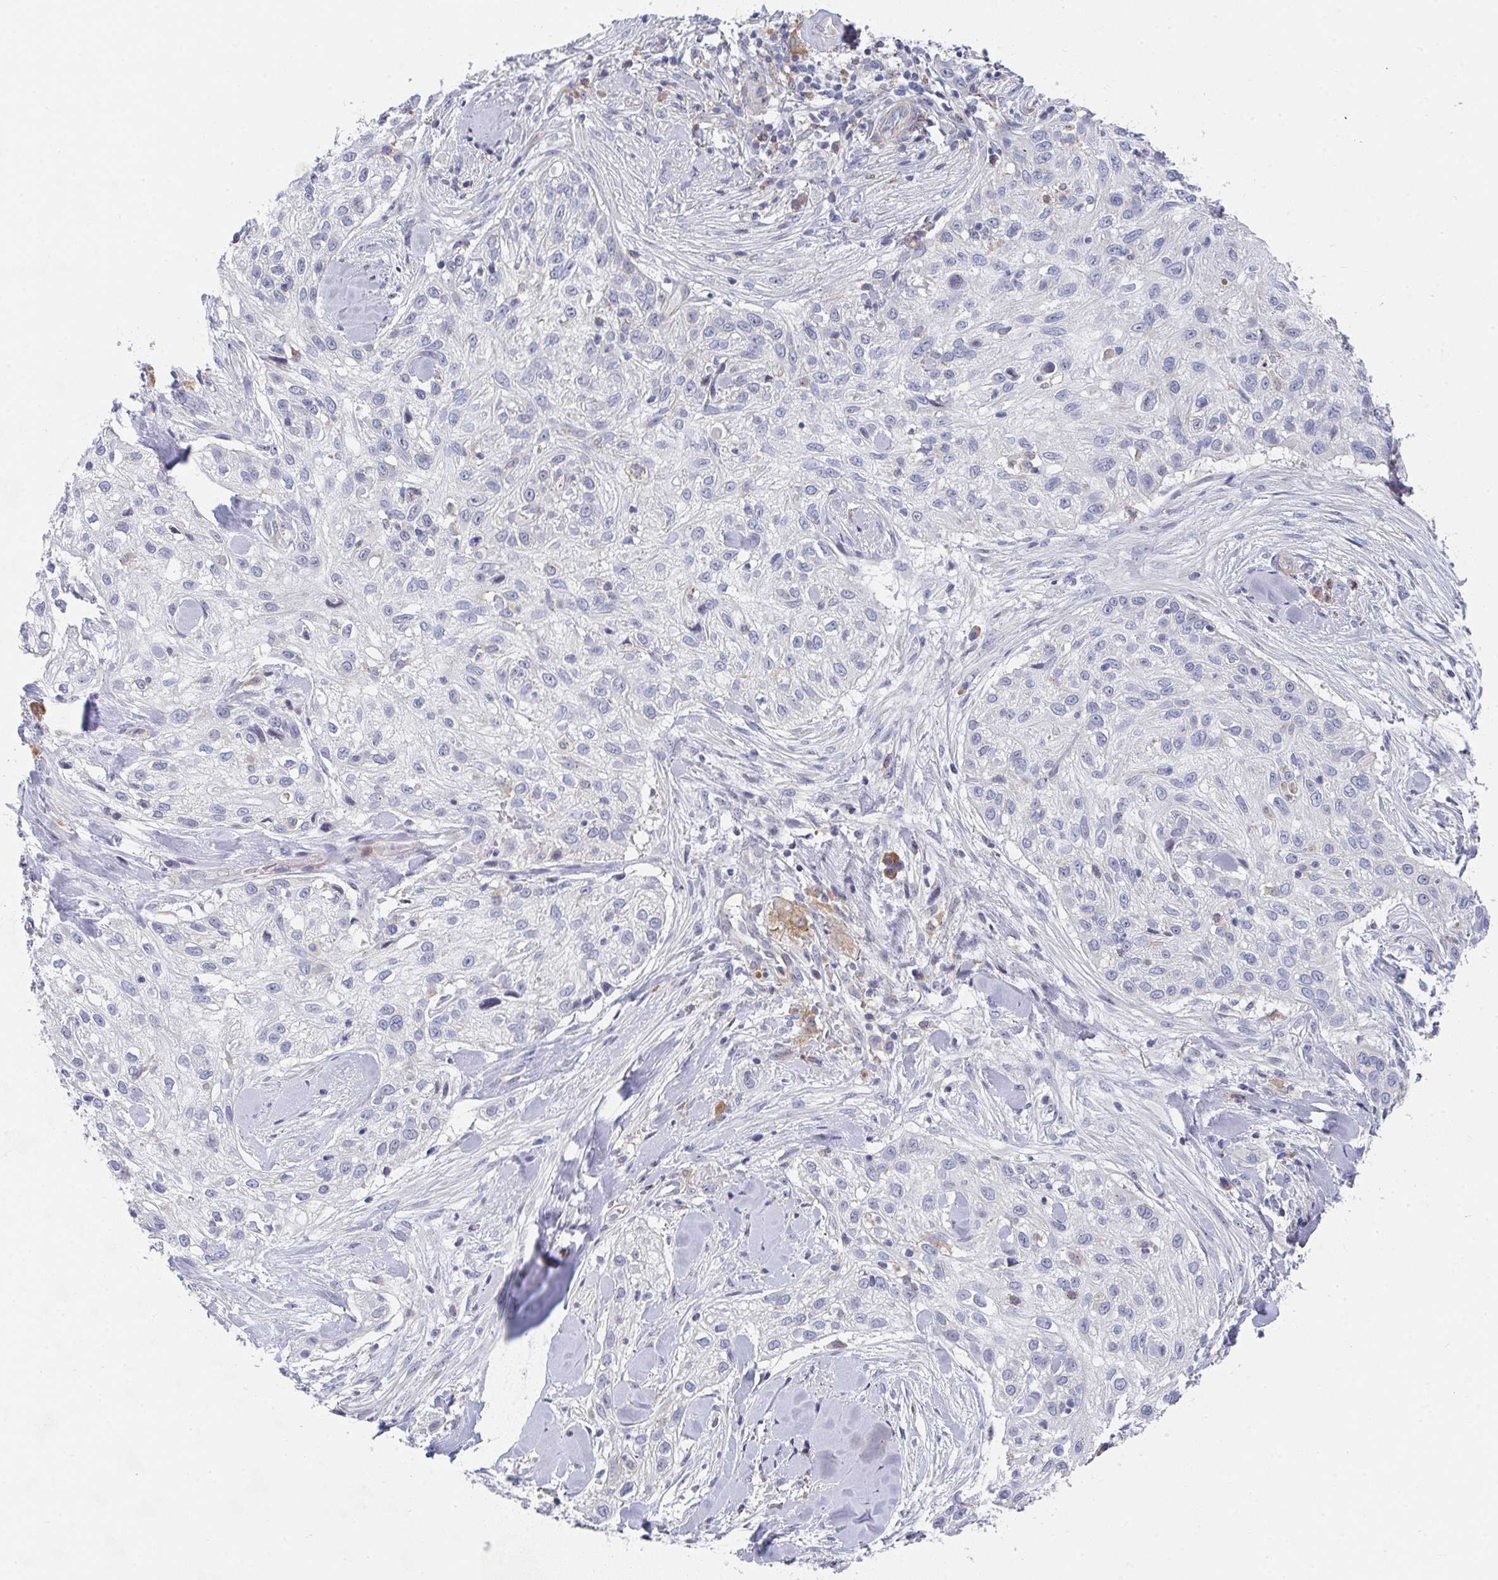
{"staining": {"intensity": "negative", "quantity": "none", "location": "none"}, "tissue": "skin cancer", "cell_type": "Tumor cells", "image_type": "cancer", "snomed": [{"axis": "morphology", "description": "Squamous cell carcinoma, NOS"}, {"axis": "topography", "description": "Skin"}], "caption": "A histopathology image of skin cancer stained for a protein reveals no brown staining in tumor cells. (DAB (3,3'-diaminobenzidine) immunohistochemistry (IHC), high magnification).", "gene": "KLHL33", "patient": {"sex": "male", "age": 82}}